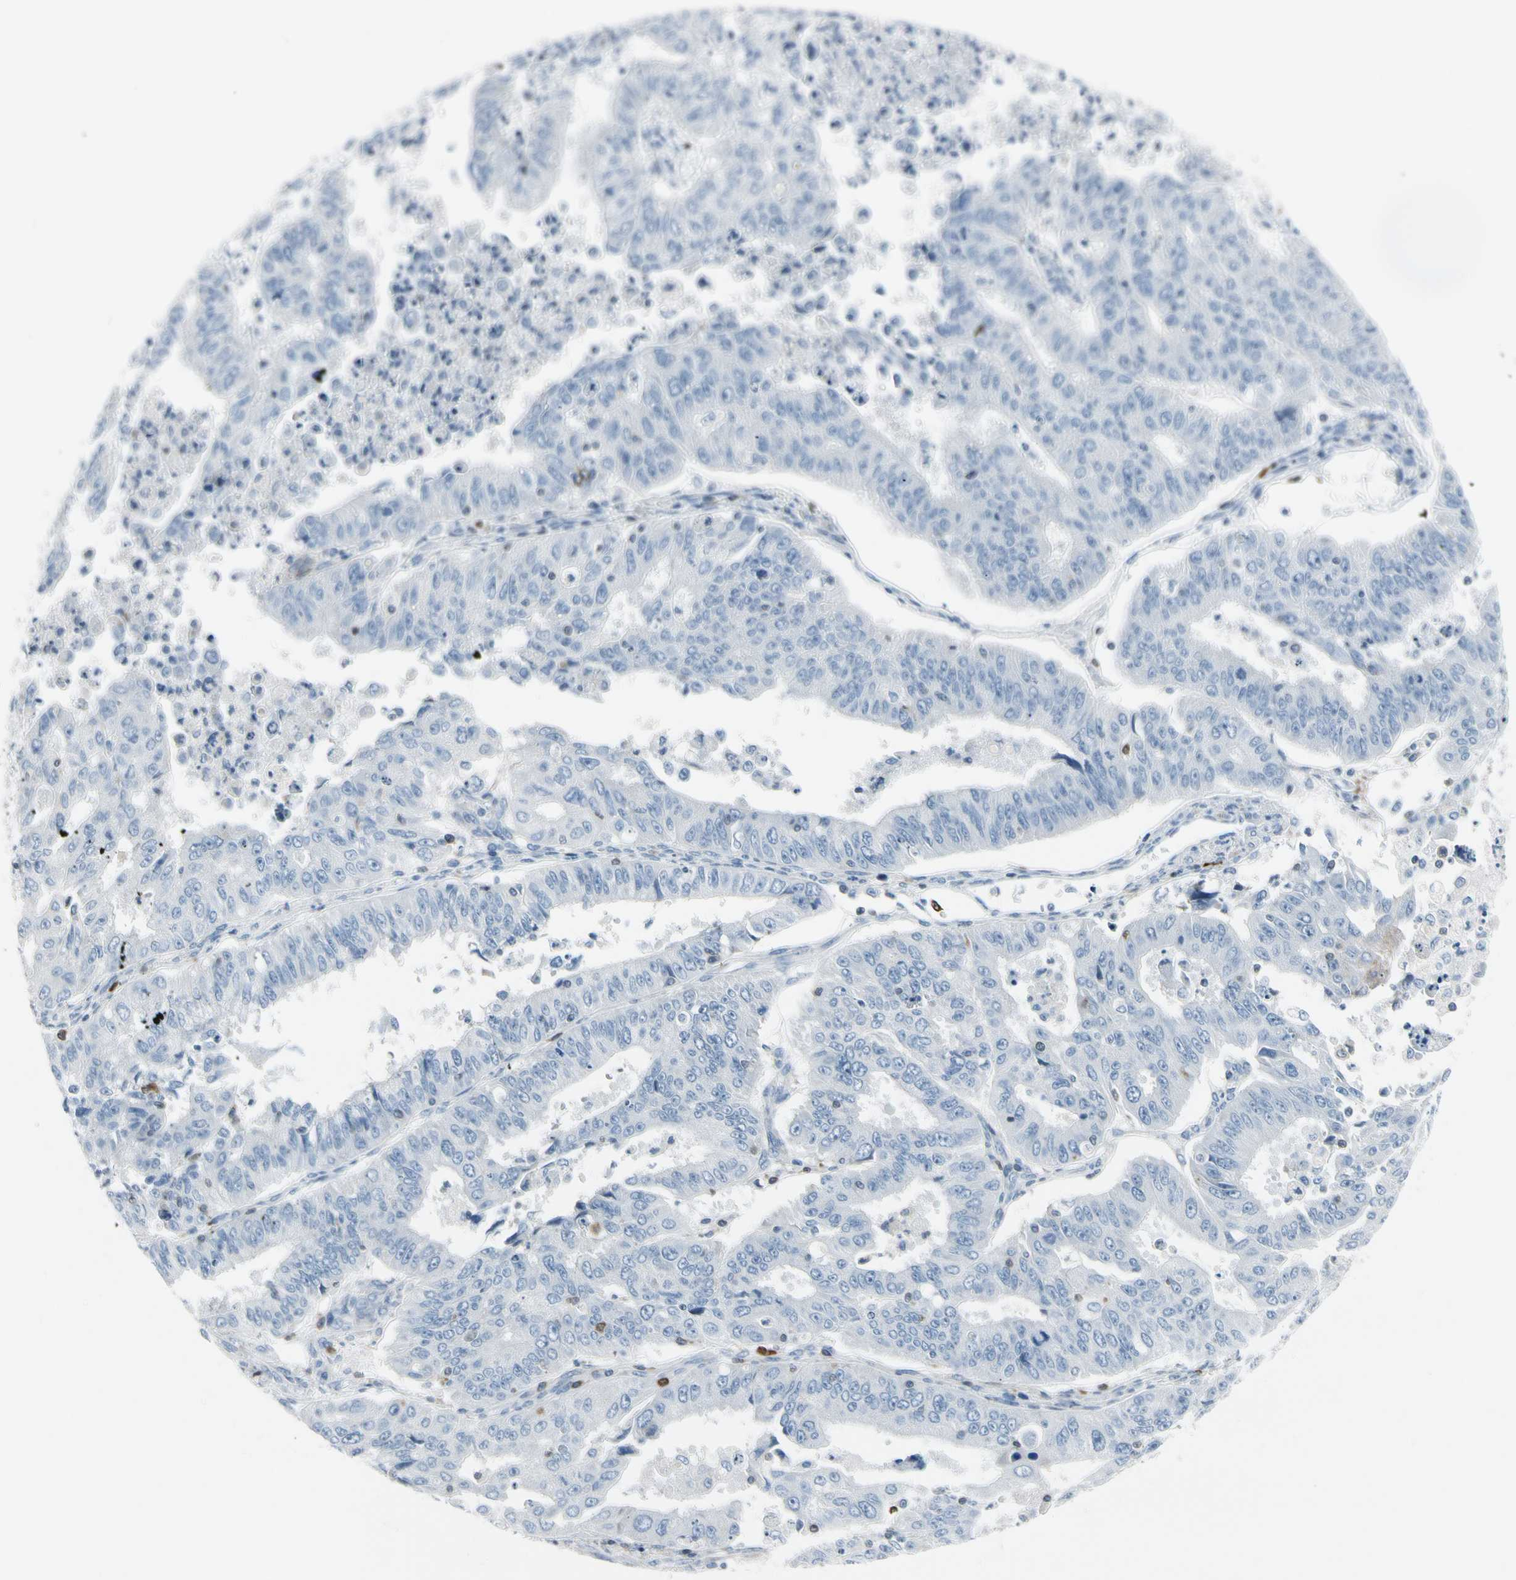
{"staining": {"intensity": "negative", "quantity": "none", "location": "none"}, "tissue": "endometrial cancer", "cell_type": "Tumor cells", "image_type": "cancer", "snomed": [{"axis": "morphology", "description": "Adenocarcinoma, NOS"}, {"axis": "topography", "description": "Endometrium"}], "caption": "IHC histopathology image of neoplastic tissue: human endometrial cancer (adenocarcinoma) stained with DAB (3,3'-diaminobenzidine) demonstrates no significant protein staining in tumor cells.", "gene": "TRAF1", "patient": {"sex": "female", "age": 42}}